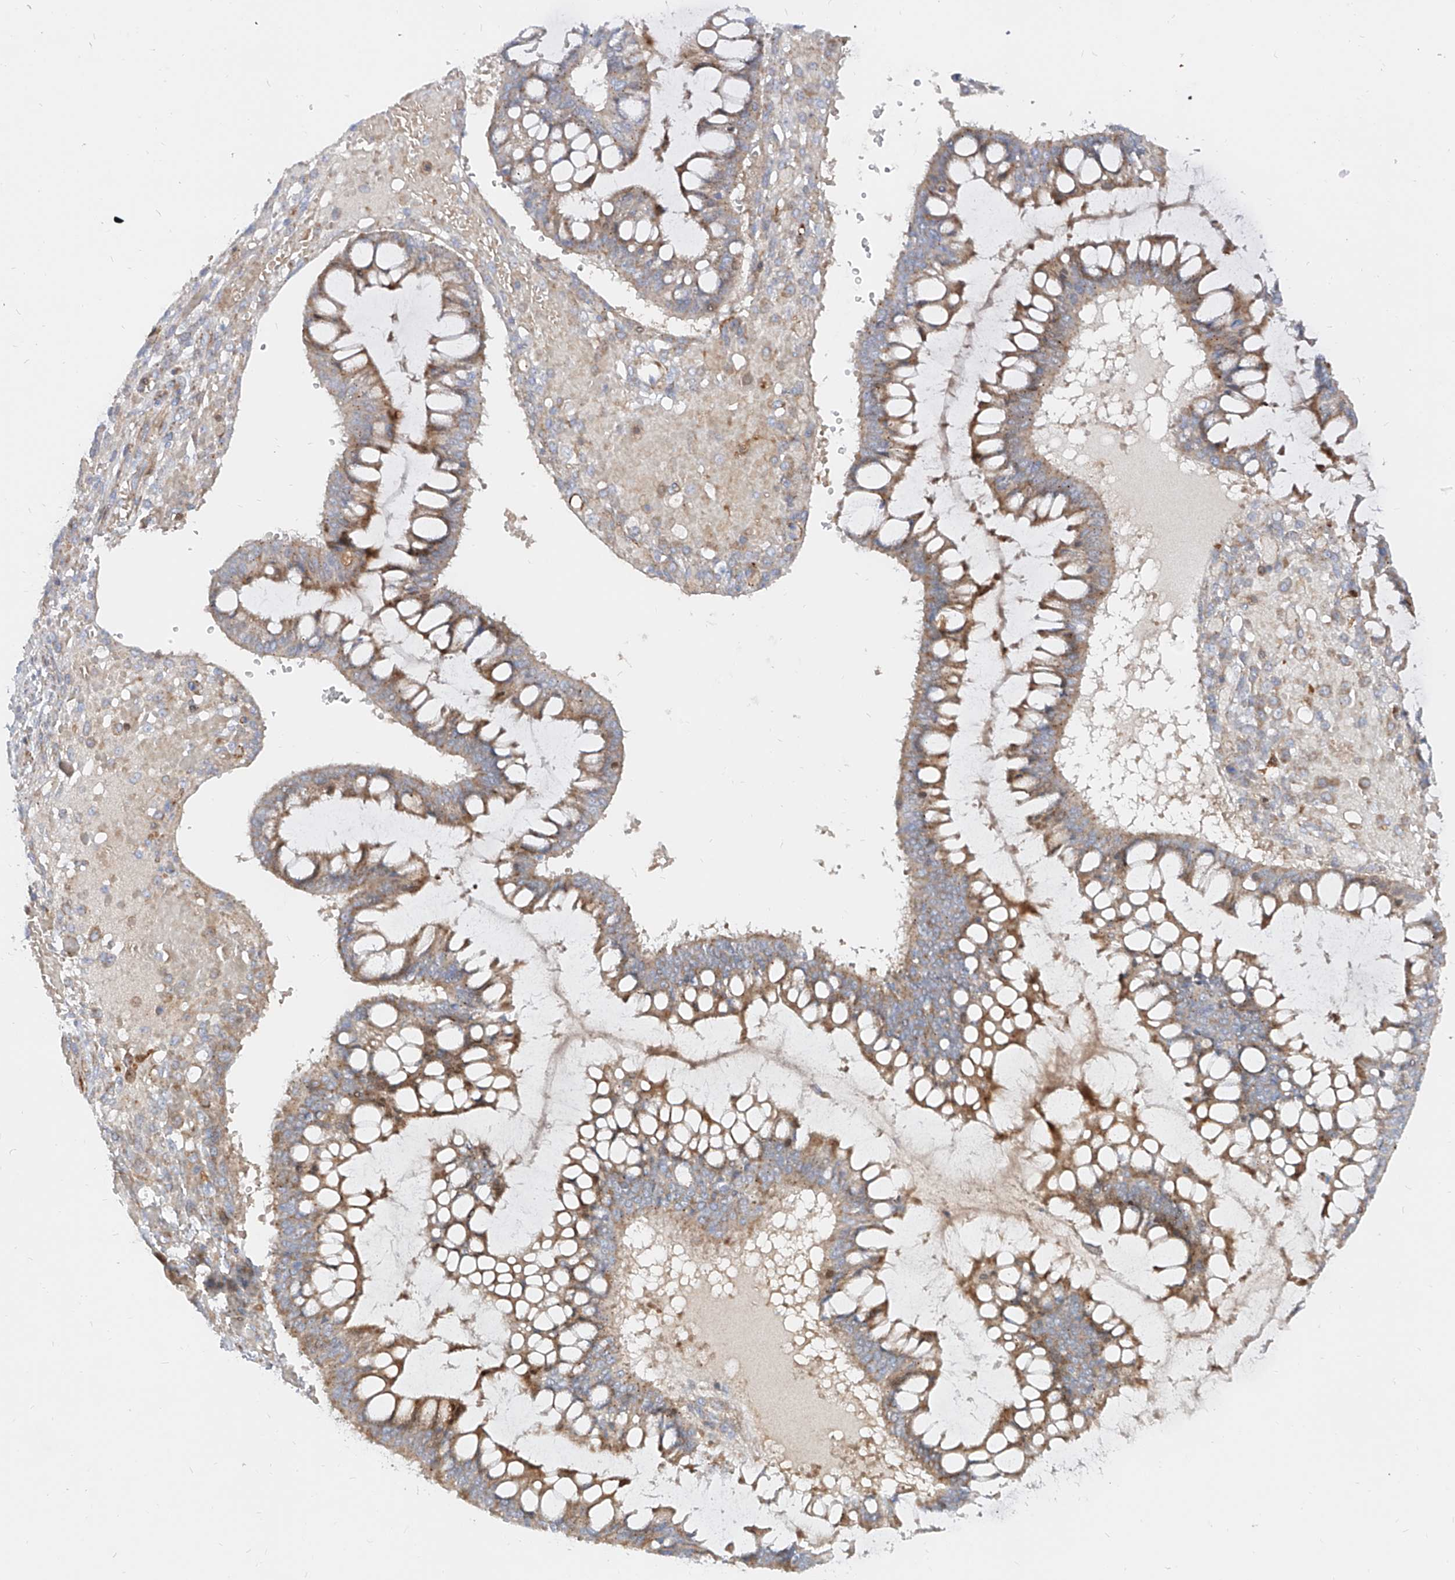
{"staining": {"intensity": "moderate", "quantity": "25%-75%", "location": "cytoplasmic/membranous"}, "tissue": "ovarian cancer", "cell_type": "Tumor cells", "image_type": "cancer", "snomed": [{"axis": "morphology", "description": "Cystadenocarcinoma, mucinous, NOS"}, {"axis": "topography", "description": "Ovary"}], "caption": "Ovarian mucinous cystadenocarcinoma stained for a protein (brown) shows moderate cytoplasmic/membranous positive positivity in approximately 25%-75% of tumor cells.", "gene": "KYNU", "patient": {"sex": "female", "age": 73}}